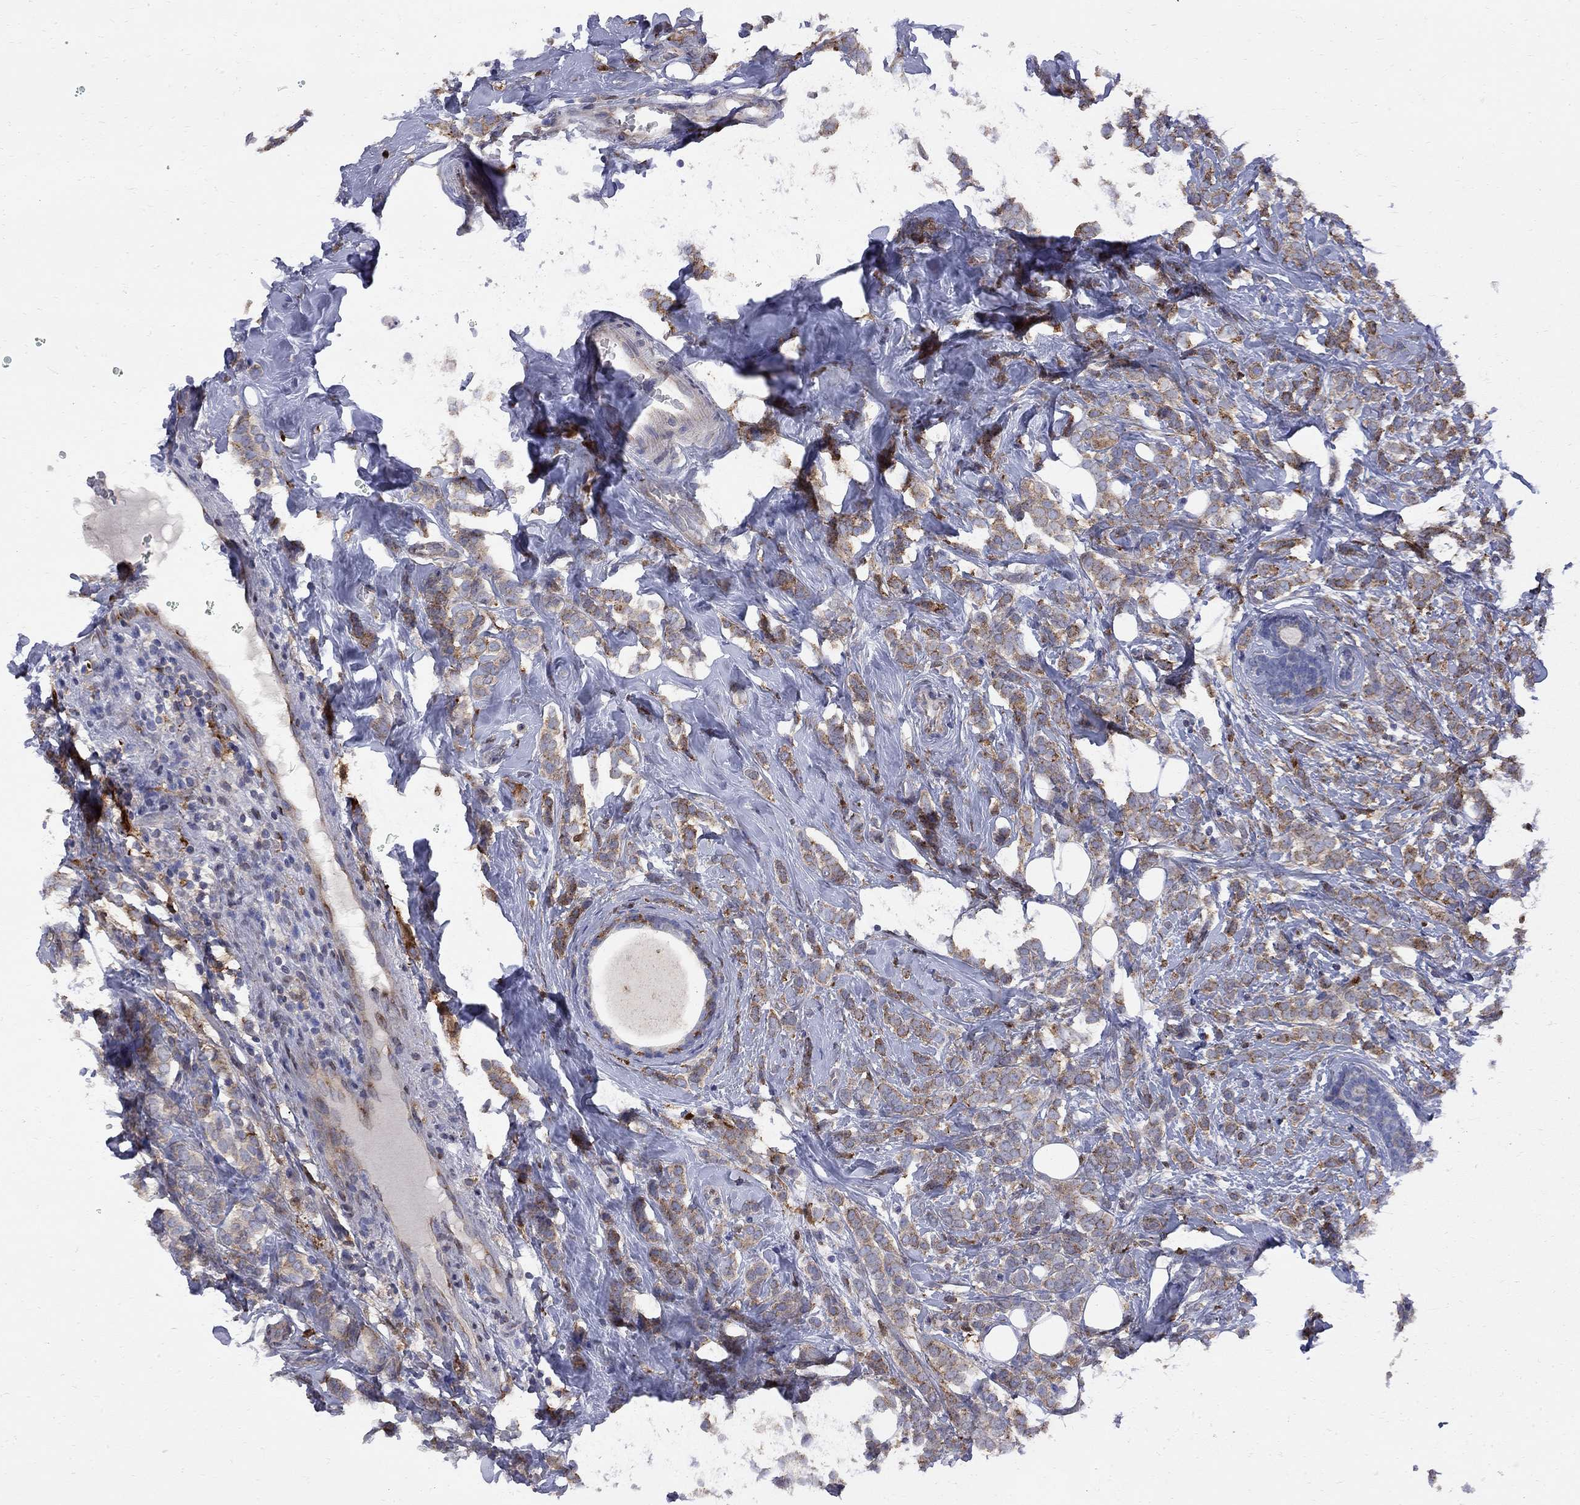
{"staining": {"intensity": "moderate", "quantity": "25%-75%", "location": "cytoplasmic/membranous"}, "tissue": "breast cancer", "cell_type": "Tumor cells", "image_type": "cancer", "snomed": [{"axis": "morphology", "description": "Lobular carcinoma"}, {"axis": "topography", "description": "Breast"}], "caption": "Lobular carcinoma (breast) stained for a protein exhibits moderate cytoplasmic/membranous positivity in tumor cells.", "gene": "MTHFR", "patient": {"sex": "female", "age": 49}}